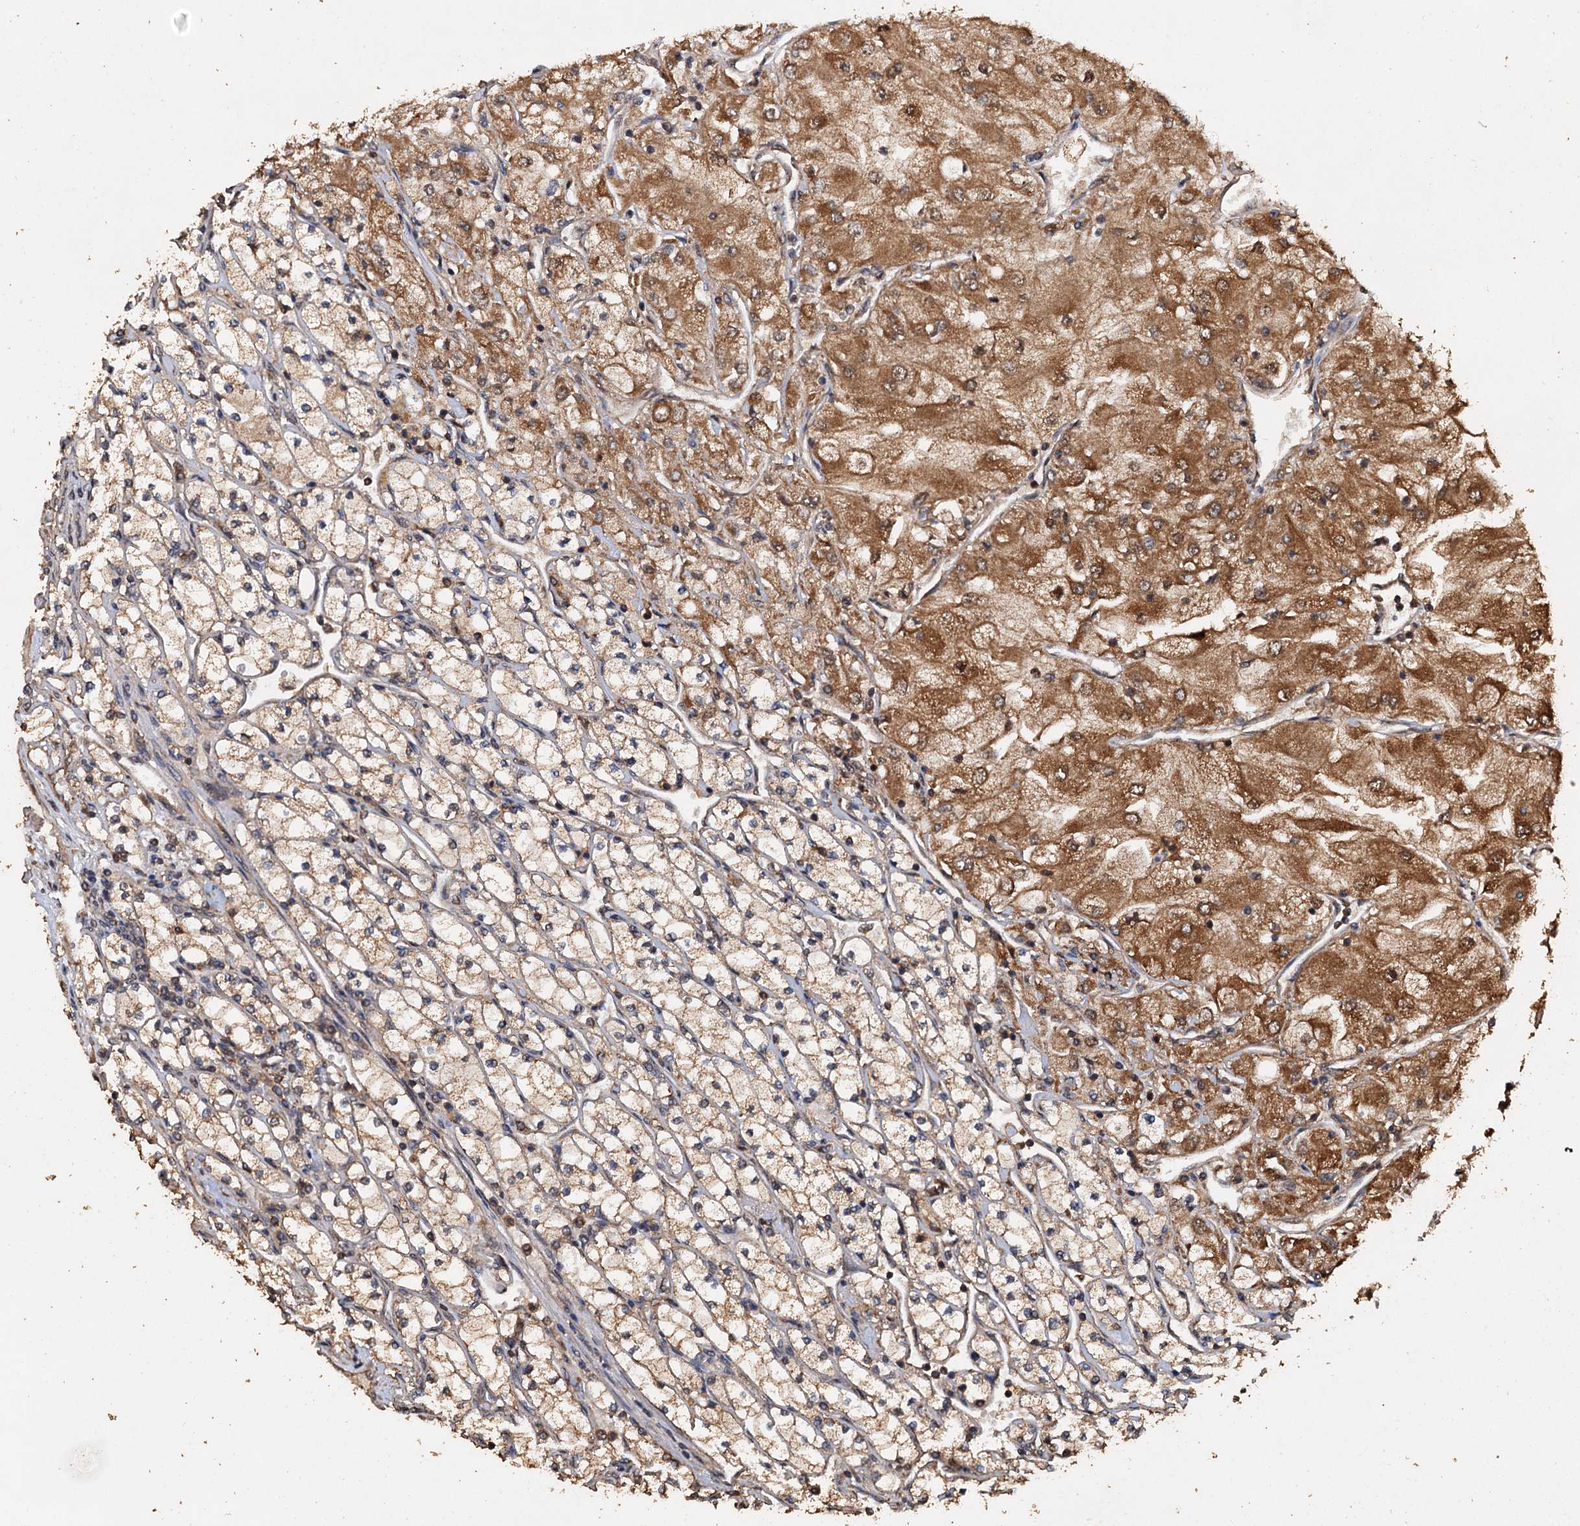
{"staining": {"intensity": "strong", "quantity": "25%-75%", "location": "cytoplasmic/membranous"}, "tissue": "renal cancer", "cell_type": "Tumor cells", "image_type": "cancer", "snomed": [{"axis": "morphology", "description": "Adenocarcinoma, NOS"}, {"axis": "topography", "description": "Kidney"}], "caption": "An IHC micrograph of tumor tissue is shown. Protein staining in brown highlights strong cytoplasmic/membranous positivity in renal cancer (adenocarcinoma) within tumor cells. (Brightfield microscopy of DAB IHC at high magnification).", "gene": "PSMD9", "patient": {"sex": "male", "age": 80}}